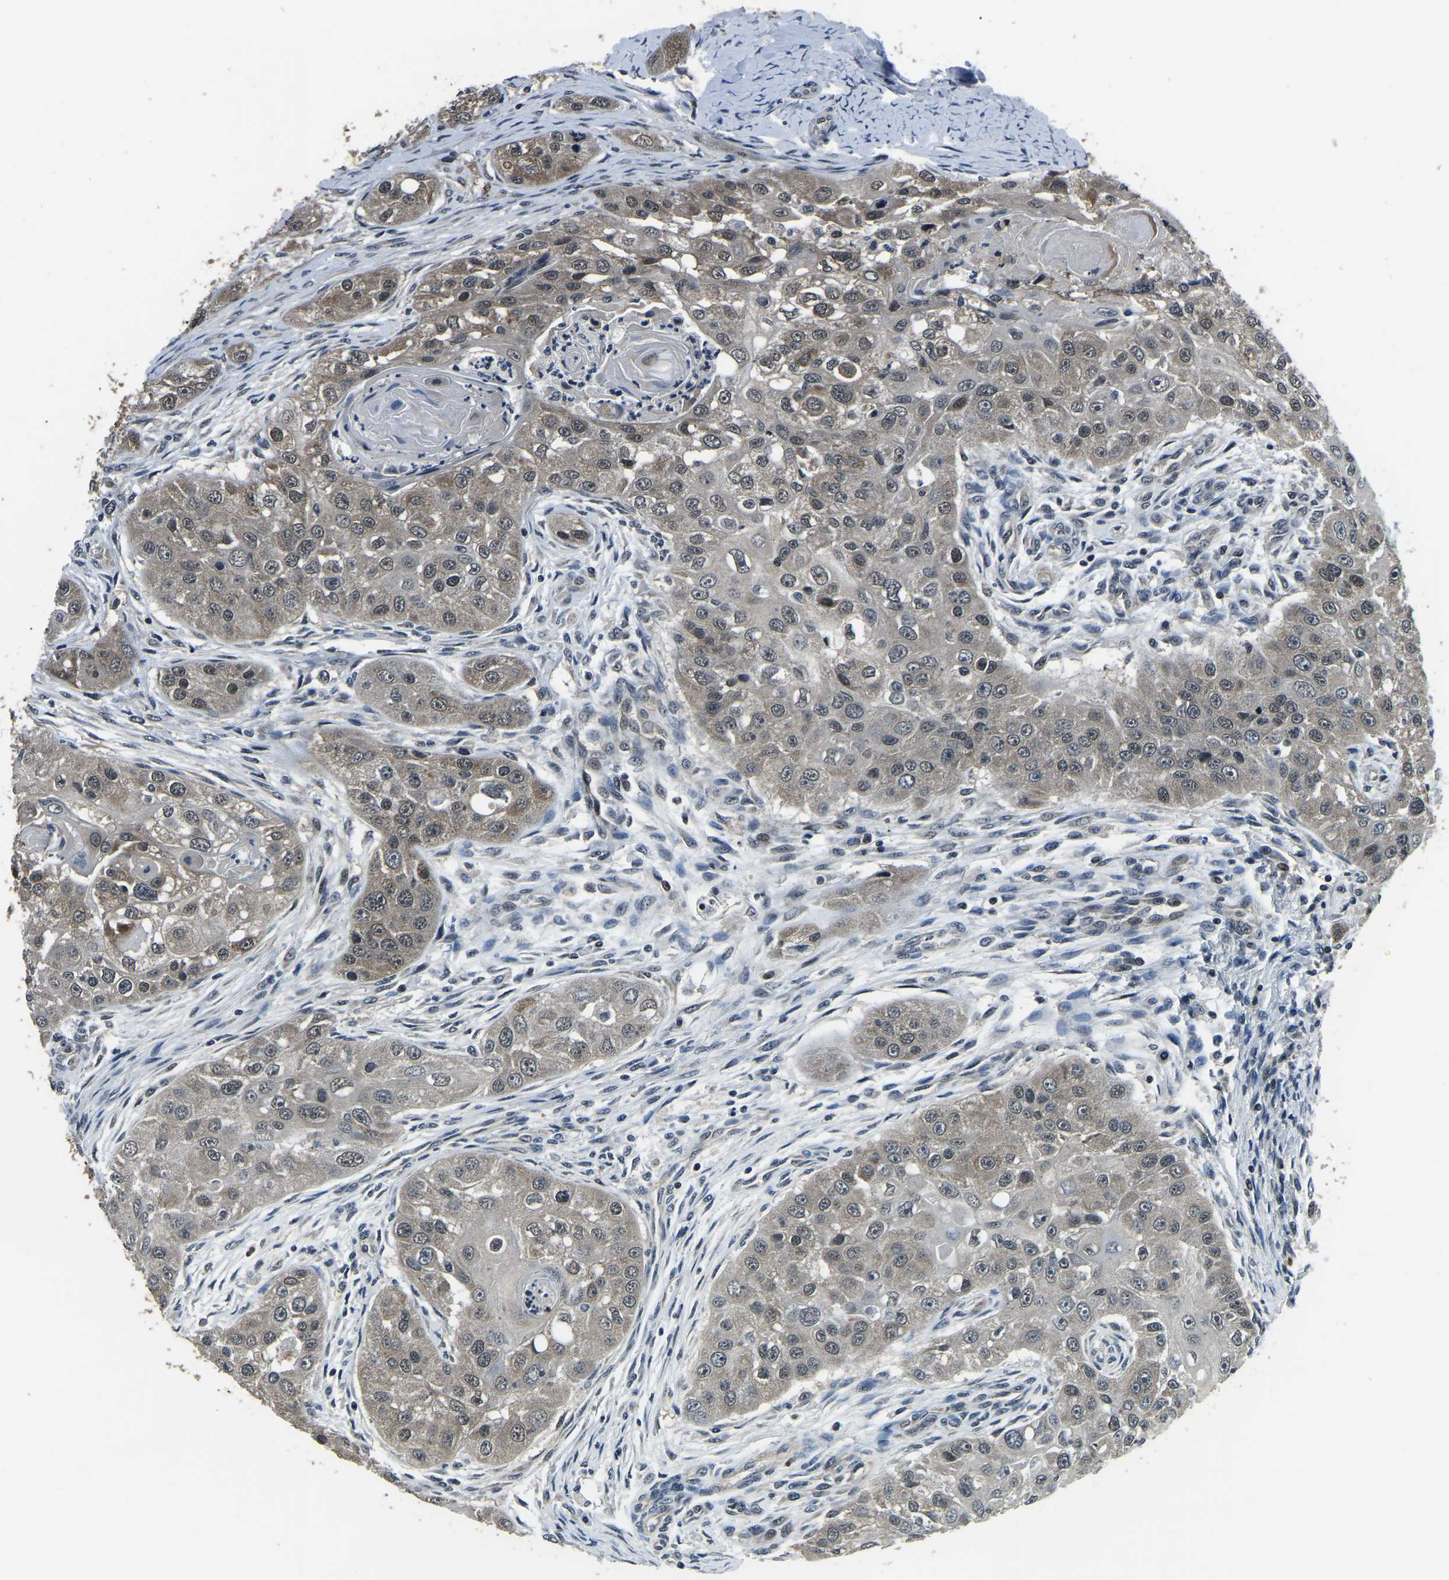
{"staining": {"intensity": "weak", "quantity": ">75%", "location": "cytoplasmic/membranous"}, "tissue": "head and neck cancer", "cell_type": "Tumor cells", "image_type": "cancer", "snomed": [{"axis": "morphology", "description": "Normal tissue, NOS"}, {"axis": "morphology", "description": "Squamous cell carcinoma, NOS"}, {"axis": "topography", "description": "Skeletal muscle"}, {"axis": "topography", "description": "Head-Neck"}], "caption": "Human head and neck squamous cell carcinoma stained with a brown dye demonstrates weak cytoplasmic/membranous positive expression in about >75% of tumor cells.", "gene": "ANKIB1", "patient": {"sex": "male", "age": 51}}